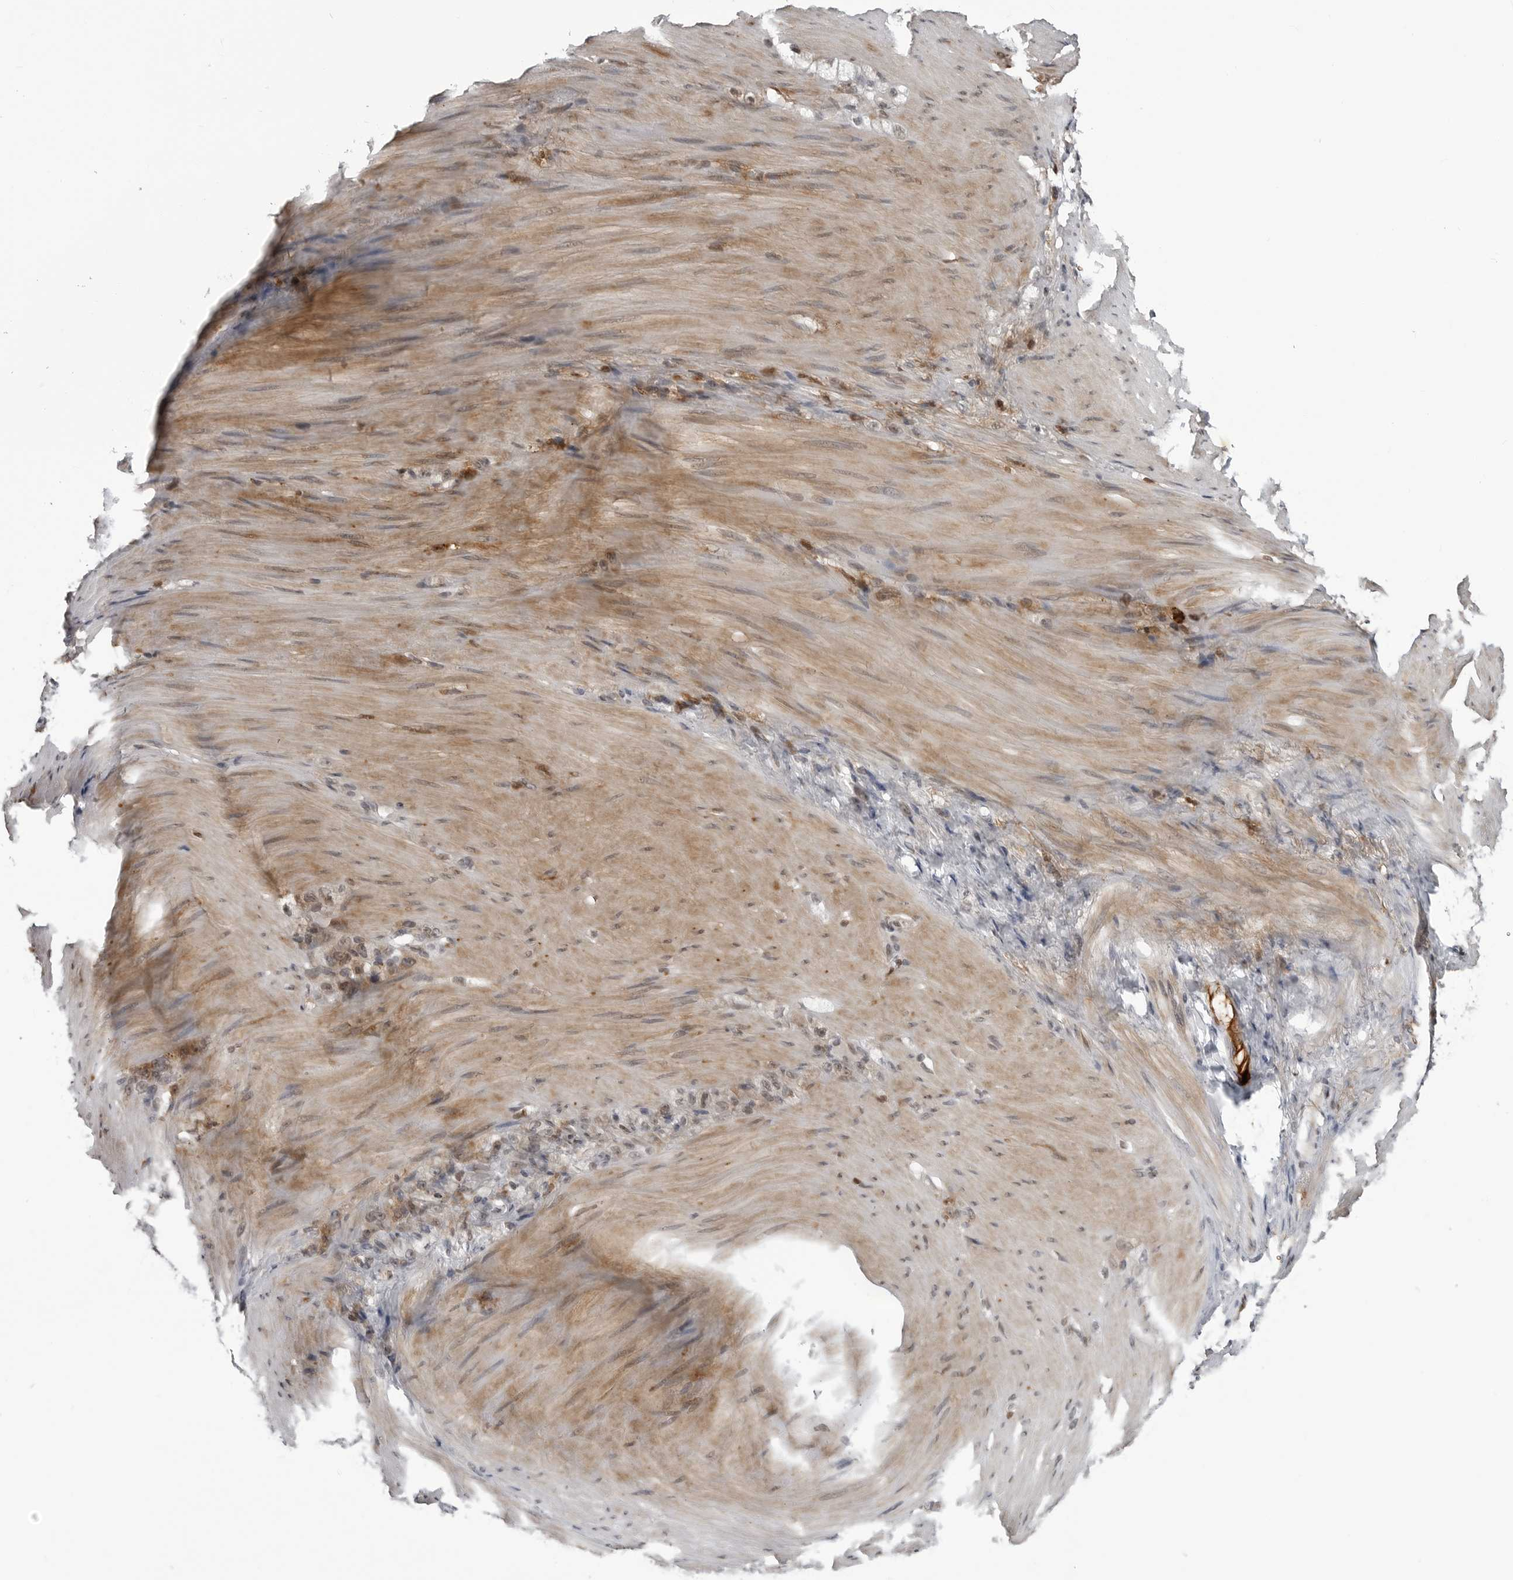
{"staining": {"intensity": "moderate", "quantity": "25%-75%", "location": "cytoplasmic/membranous"}, "tissue": "stomach cancer", "cell_type": "Tumor cells", "image_type": "cancer", "snomed": [{"axis": "morphology", "description": "Normal tissue, NOS"}, {"axis": "morphology", "description": "Adenocarcinoma, NOS"}, {"axis": "topography", "description": "Stomach"}], "caption": "Immunohistochemical staining of human stomach adenocarcinoma reveals medium levels of moderate cytoplasmic/membranous protein expression in about 25%-75% of tumor cells. Immunohistochemistry stains the protein of interest in brown and the nuclei are stained blue.", "gene": "CXCR5", "patient": {"sex": "male", "age": 82}}